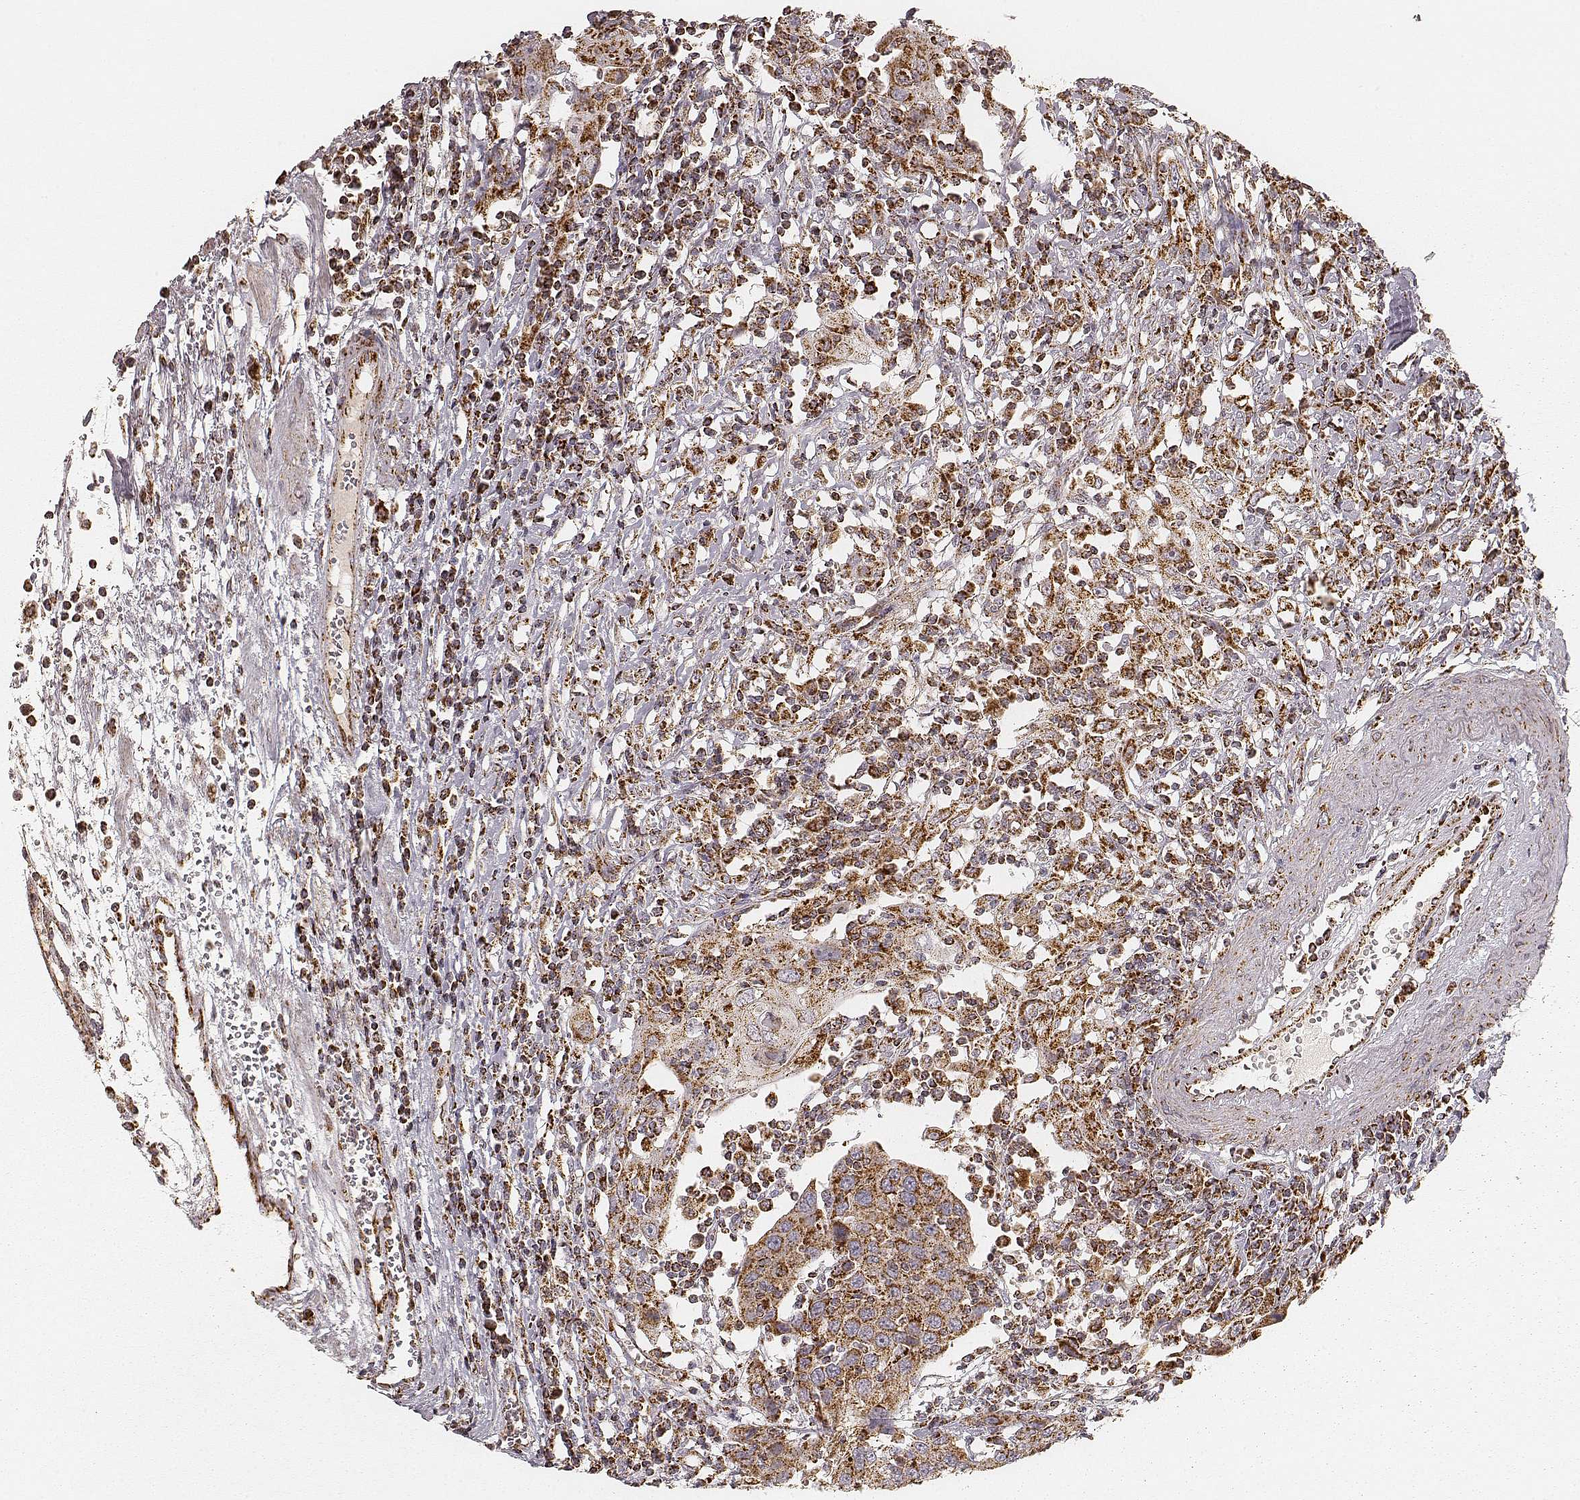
{"staining": {"intensity": "strong", "quantity": ">75%", "location": "cytoplasmic/membranous"}, "tissue": "urothelial cancer", "cell_type": "Tumor cells", "image_type": "cancer", "snomed": [{"axis": "morphology", "description": "Urothelial carcinoma, High grade"}, {"axis": "topography", "description": "Urinary bladder"}], "caption": "Urothelial cancer stained with IHC displays strong cytoplasmic/membranous positivity in approximately >75% of tumor cells.", "gene": "CS", "patient": {"sex": "female", "age": 85}}